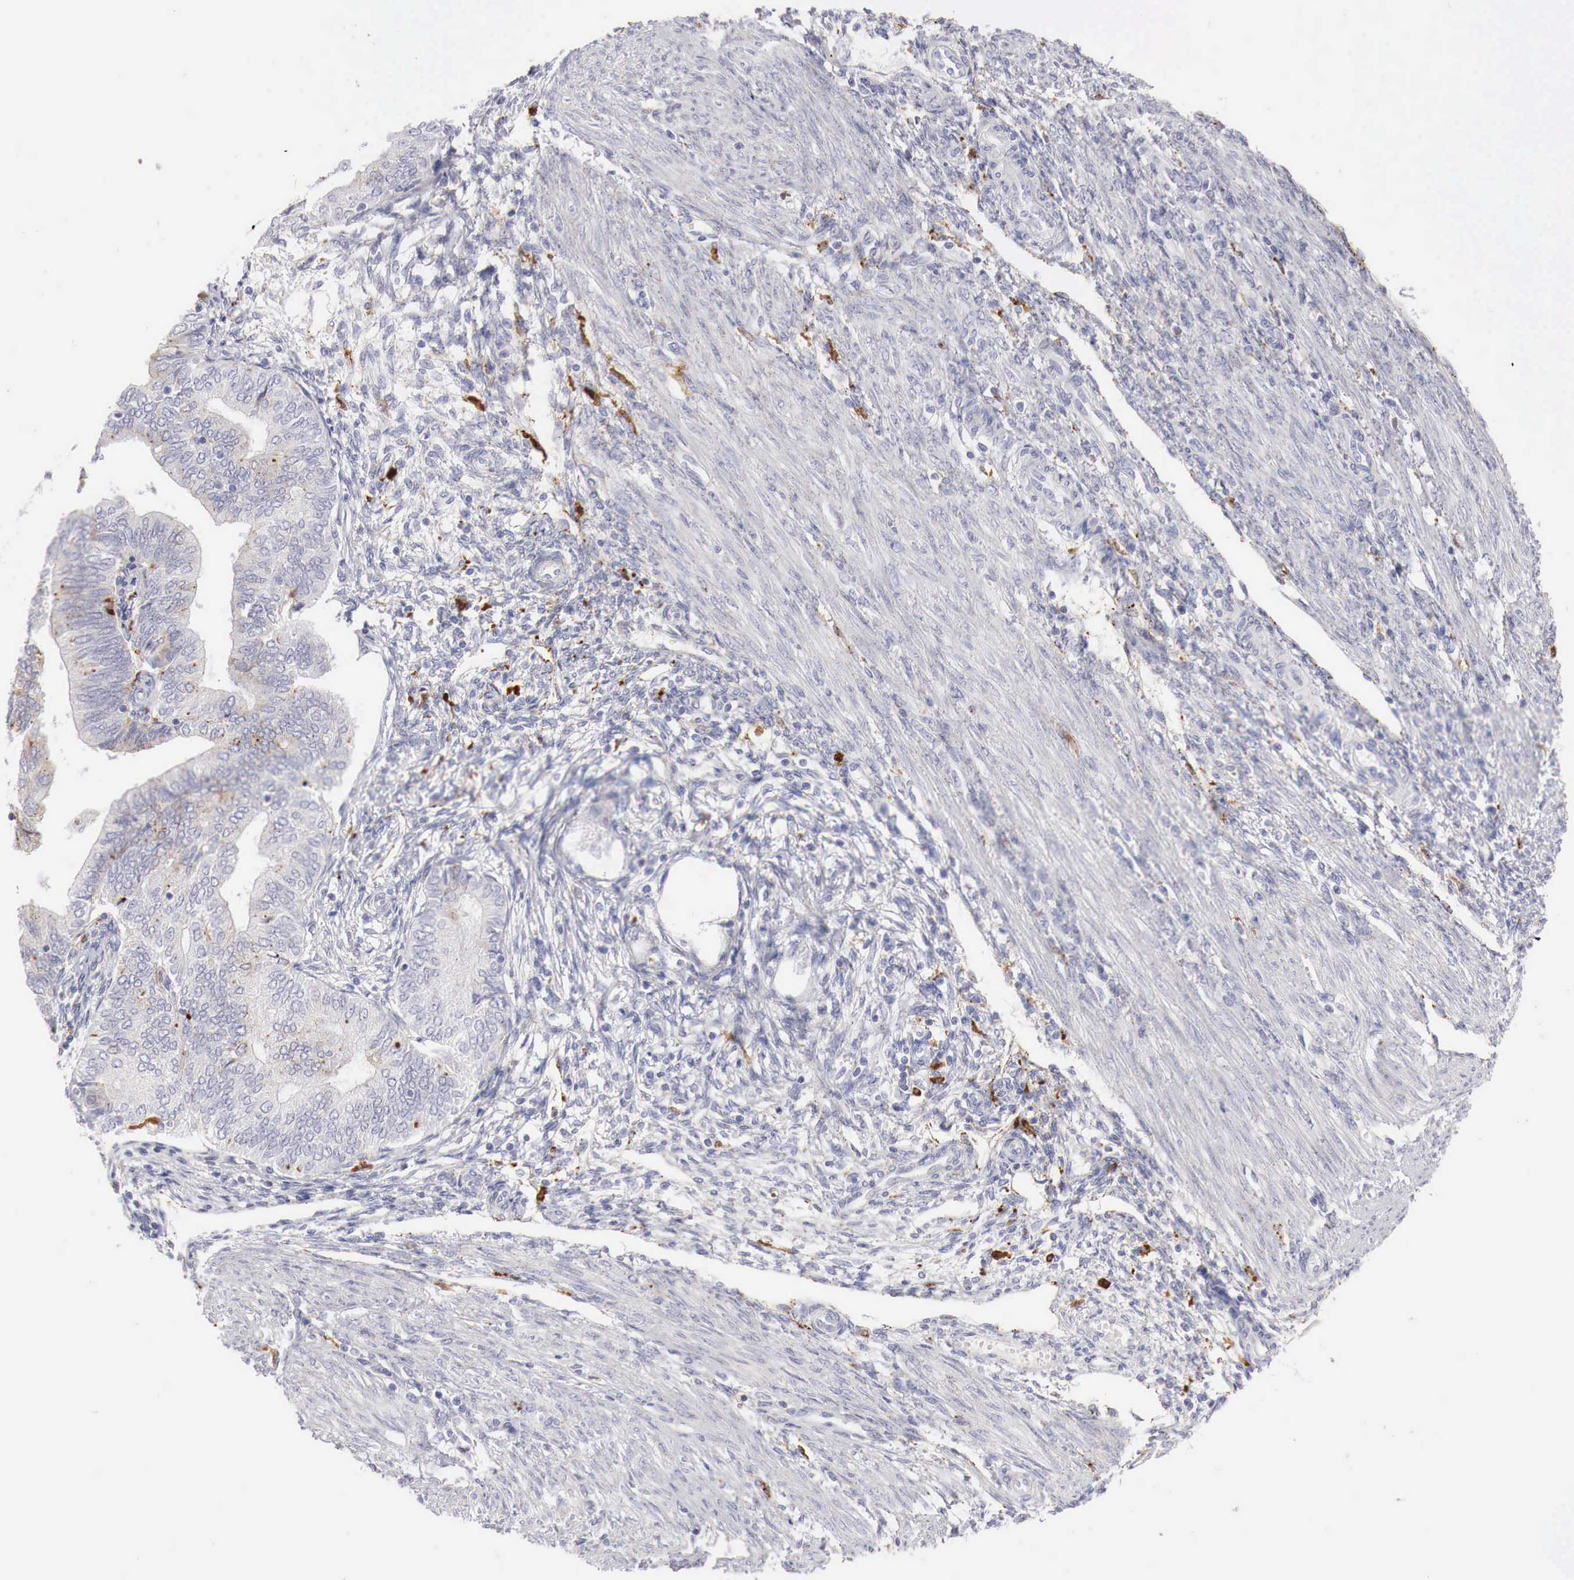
{"staining": {"intensity": "moderate", "quantity": "<25%", "location": "cytoplasmic/membranous"}, "tissue": "endometrial cancer", "cell_type": "Tumor cells", "image_type": "cancer", "snomed": [{"axis": "morphology", "description": "Adenocarcinoma, NOS"}, {"axis": "topography", "description": "Endometrium"}], "caption": "Immunohistochemical staining of human endometrial adenocarcinoma reveals low levels of moderate cytoplasmic/membranous expression in about <25% of tumor cells.", "gene": "GLA", "patient": {"sex": "female", "age": 51}}